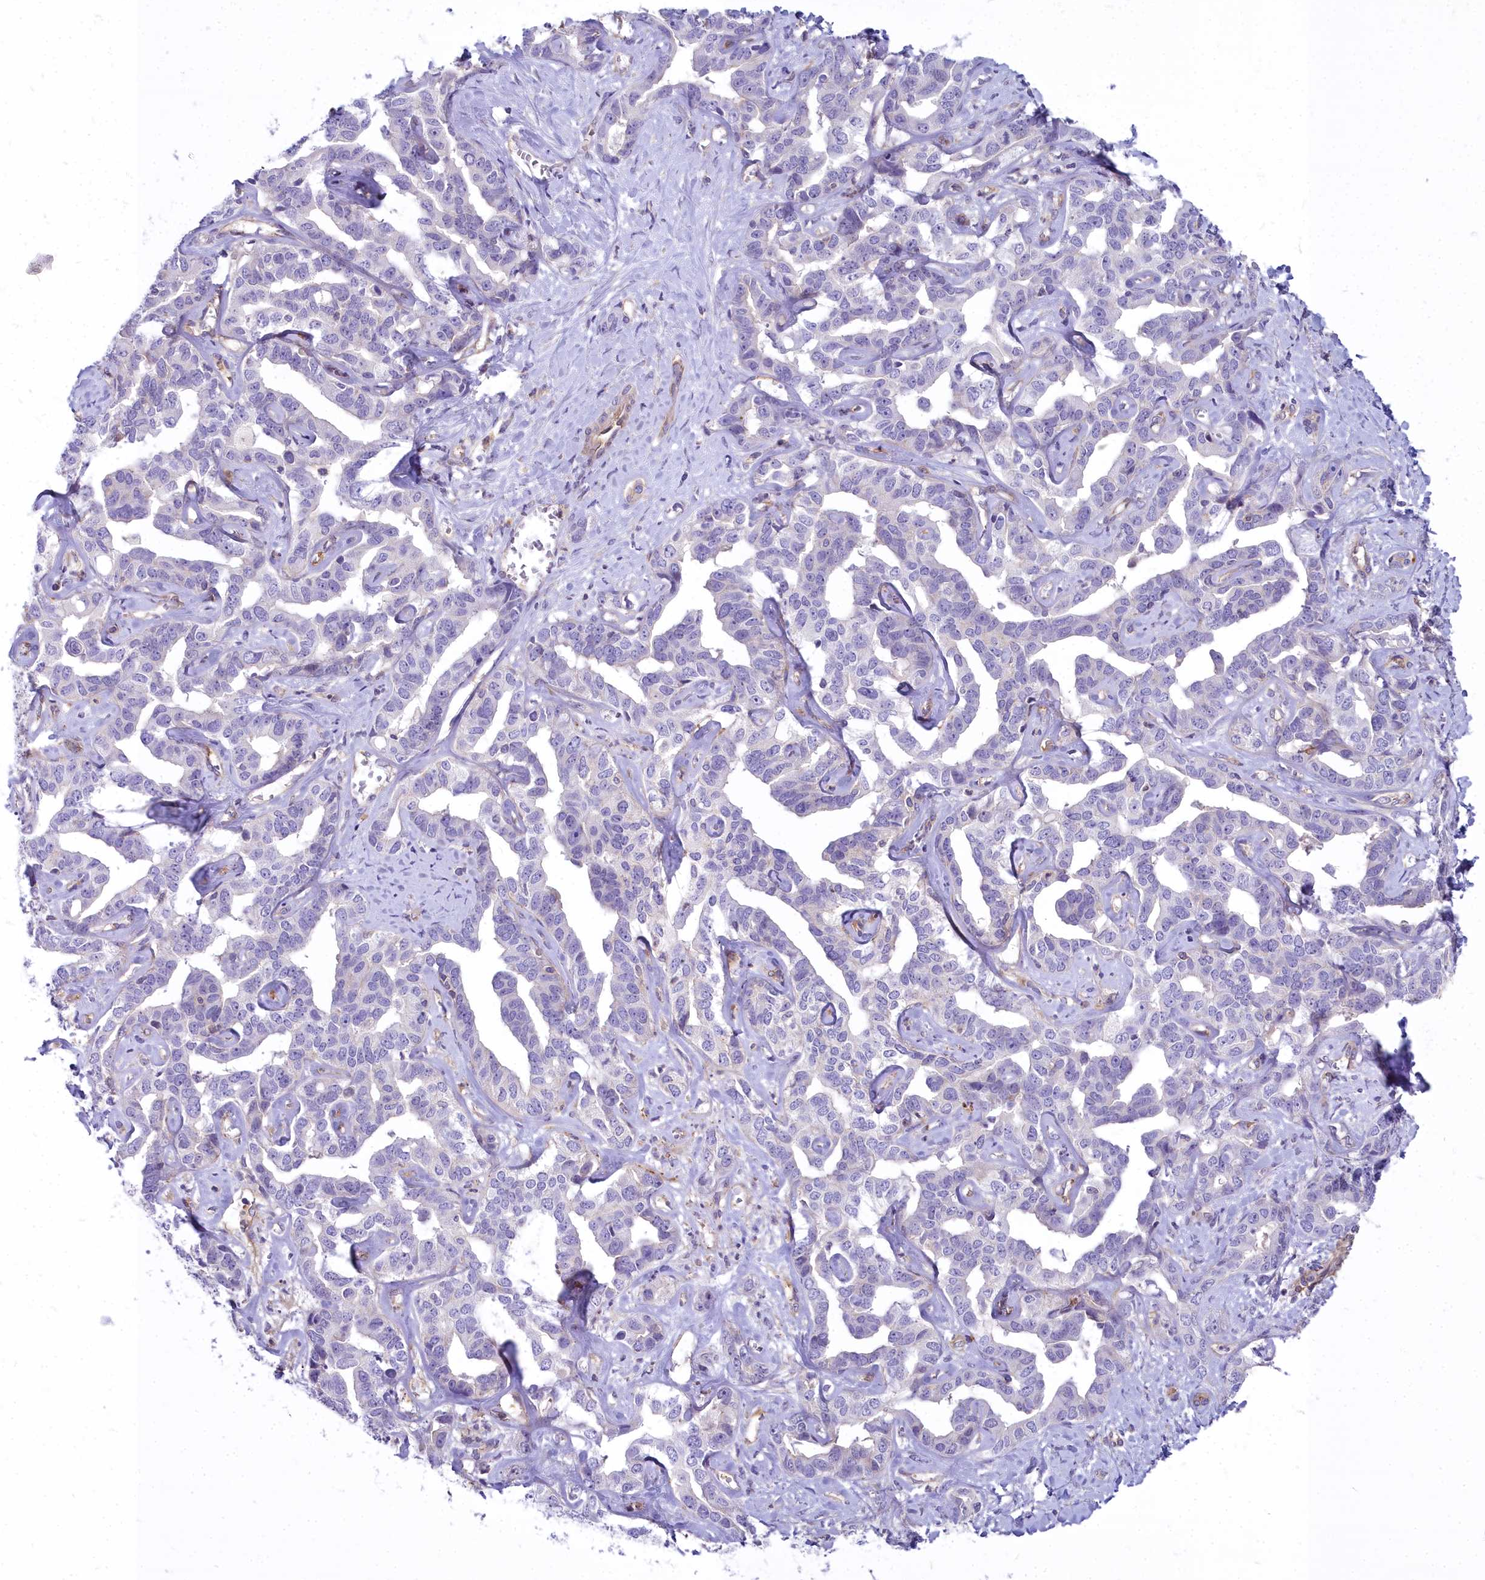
{"staining": {"intensity": "negative", "quantity": "none", "location": "none"}, "tissue": "liver cancer", "cell_type": "Tumor cells", "image_type": "cancer", "snomed": [{"axis": "morphology", "description": "Cholangiocarcinoma"}, {"axis": "topography", "description": "Liver"}], "caption": "DAB immunohistochemical staining of liver cancer (cholangiocarcinoma) exhibits no significant positivity in tumor cells. (Stains: DAB immunohistochemistry with hematoxylin counter stain, Microscopy: brightfield microscopy at high magnification).", "gene": "HLA-DOA", "patient": {"sex": "male", "age": 59}}